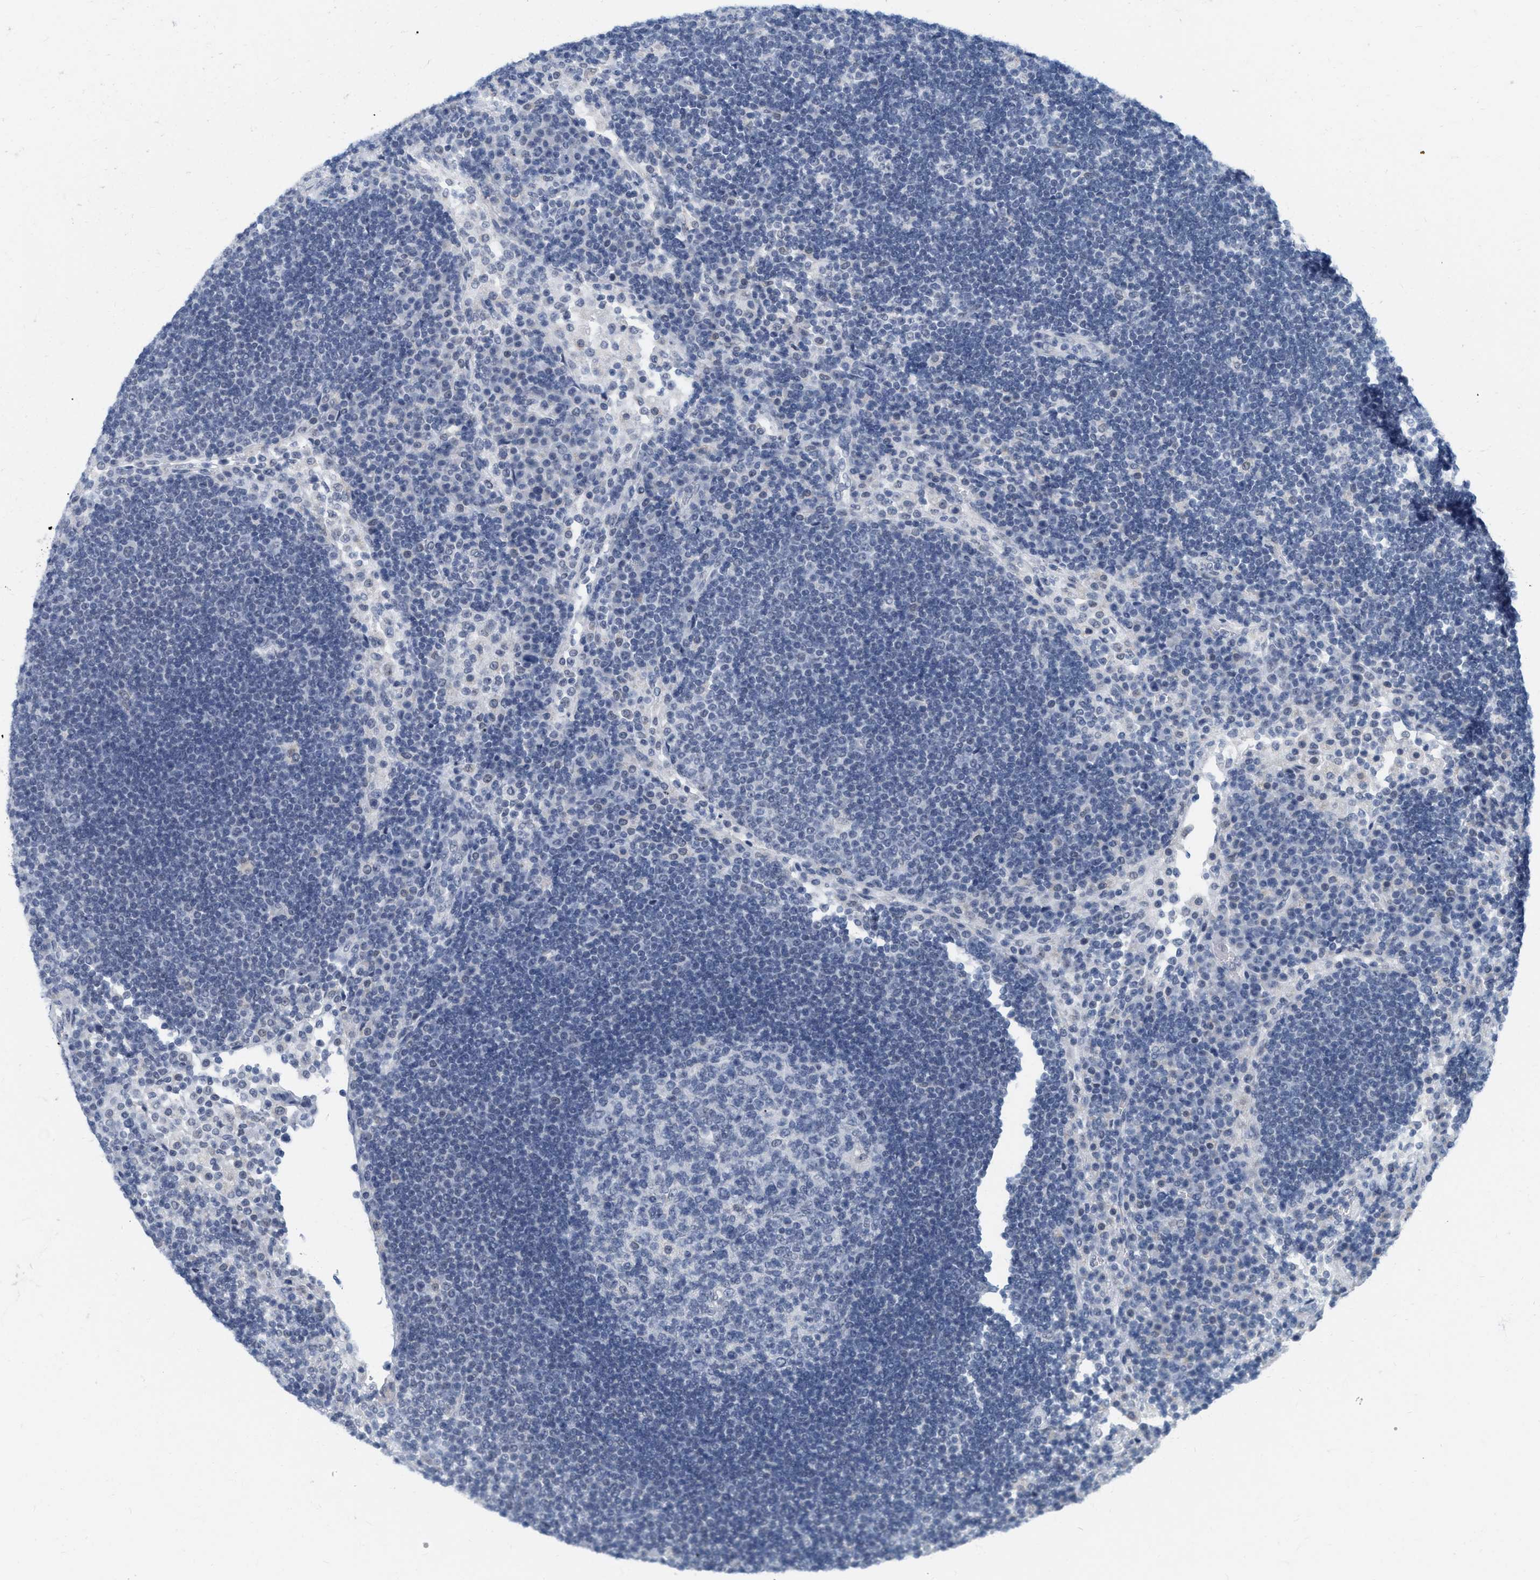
{"staining": {"intensity": "negative", "quantity": "none", "location": "none"}, "tissue": "lymph node", "cell_type": "Germinal center cells", "image_type": "normal", "snomed": [{"axis": "morphology", "description": "Normal tissue, NOS"}, {"axis": "topography", "description": "Lymph node"}], "caption": "This micrograph is of benign lymph node stained with immunohistochemistry to label a protein in brown with the nuclei are counter-stained blue. There is no staining in germinal center cells. (Stains: DAB (3,3'-diaminobenzidine) immunohistochemistry (IHC) with hematoxylin counter stain, Microscopy: brightfield microscopy at high magnification).", "gene": "XIRP1", "patient": {"sex": "female", "age": 53}}